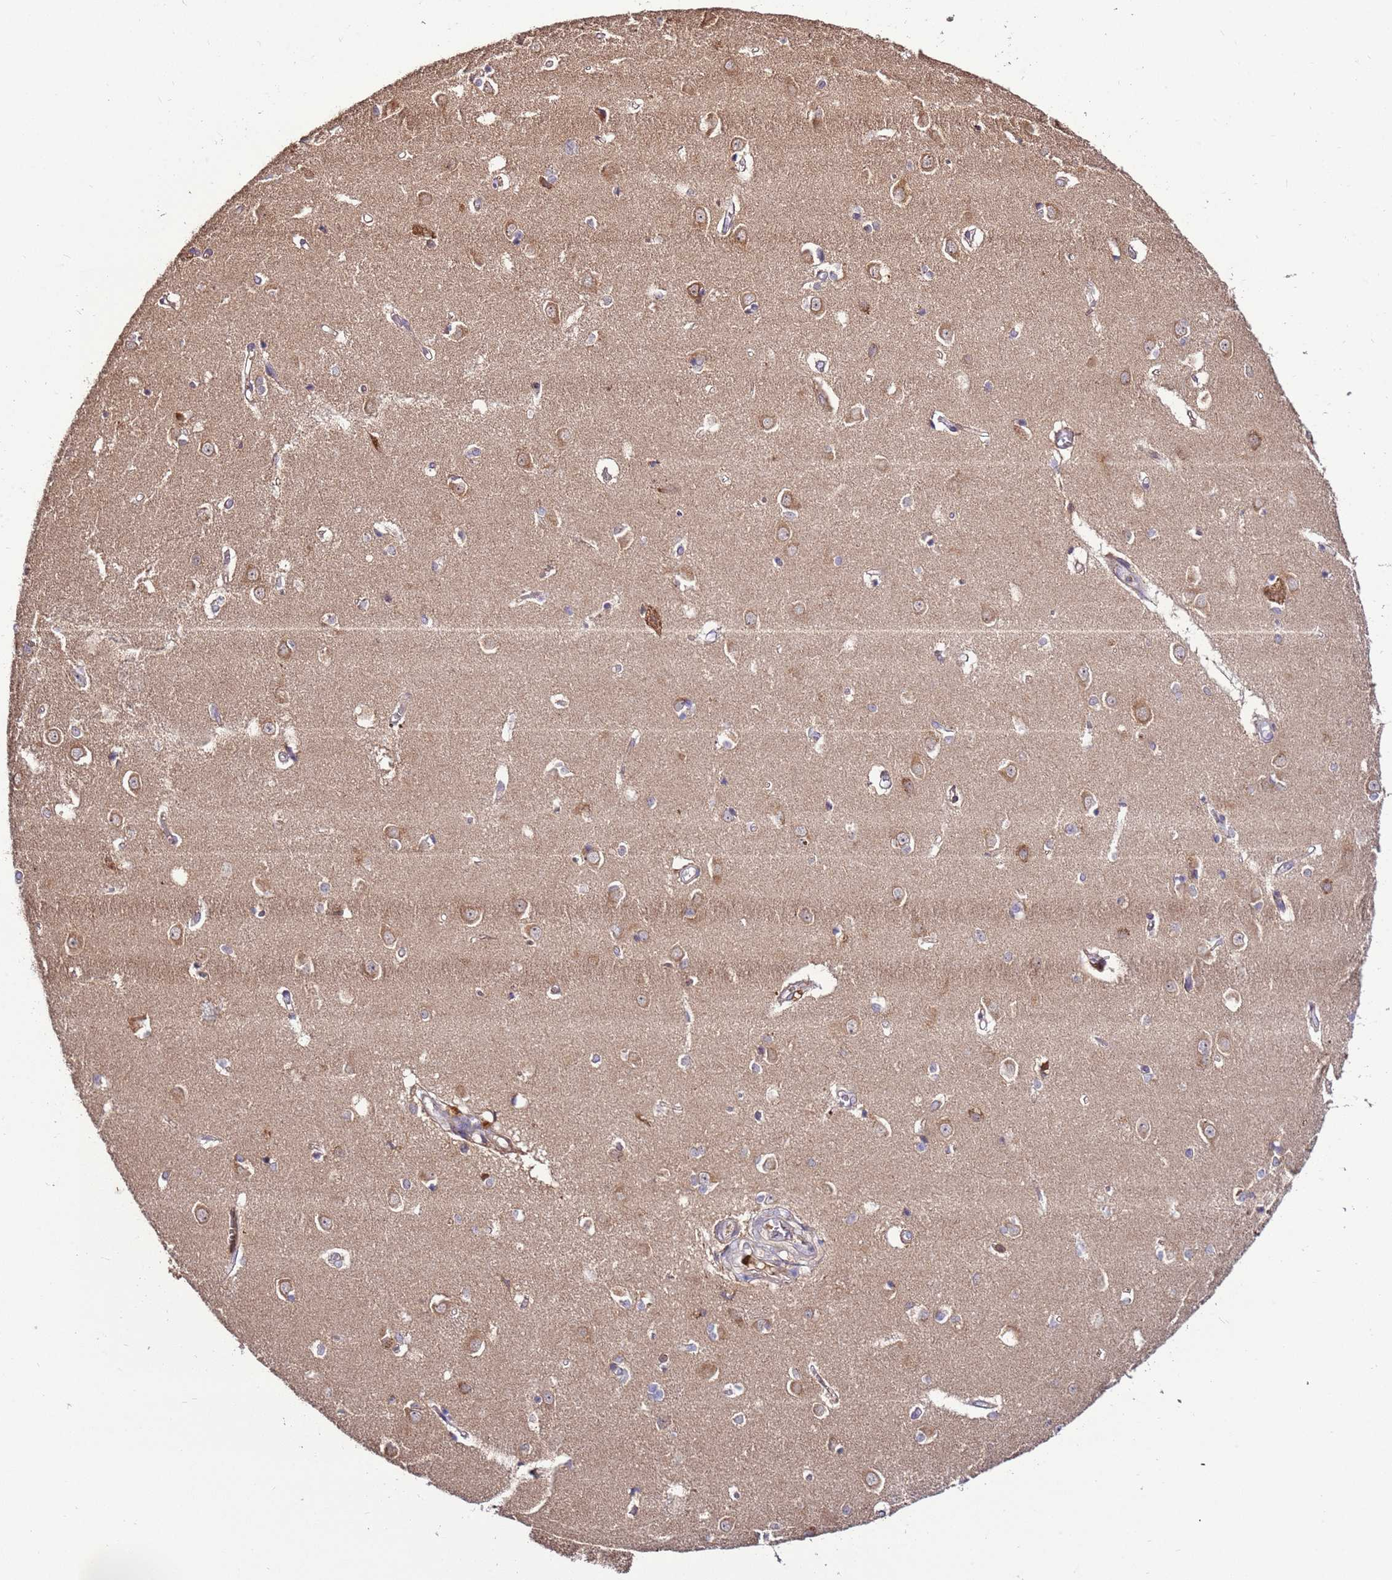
{"staining": {"intensity": "negative", "quantity": "none", "location": "none"}, "tissue": "caudate", "cell_type": "Glial cells", "image_type": "normal", "snomed": [{"axis": "morphology", "description": "Normal tissue, NOS"}, {"axis": "topography", "description": "Lateral ventricle wall"}], "caption": "DAB immunohistochemical staining of unremarkable caudate shows no significant expression in glial cells.", "gene": "ZNF624", "patient": {"sex": "male", "age": 37}}